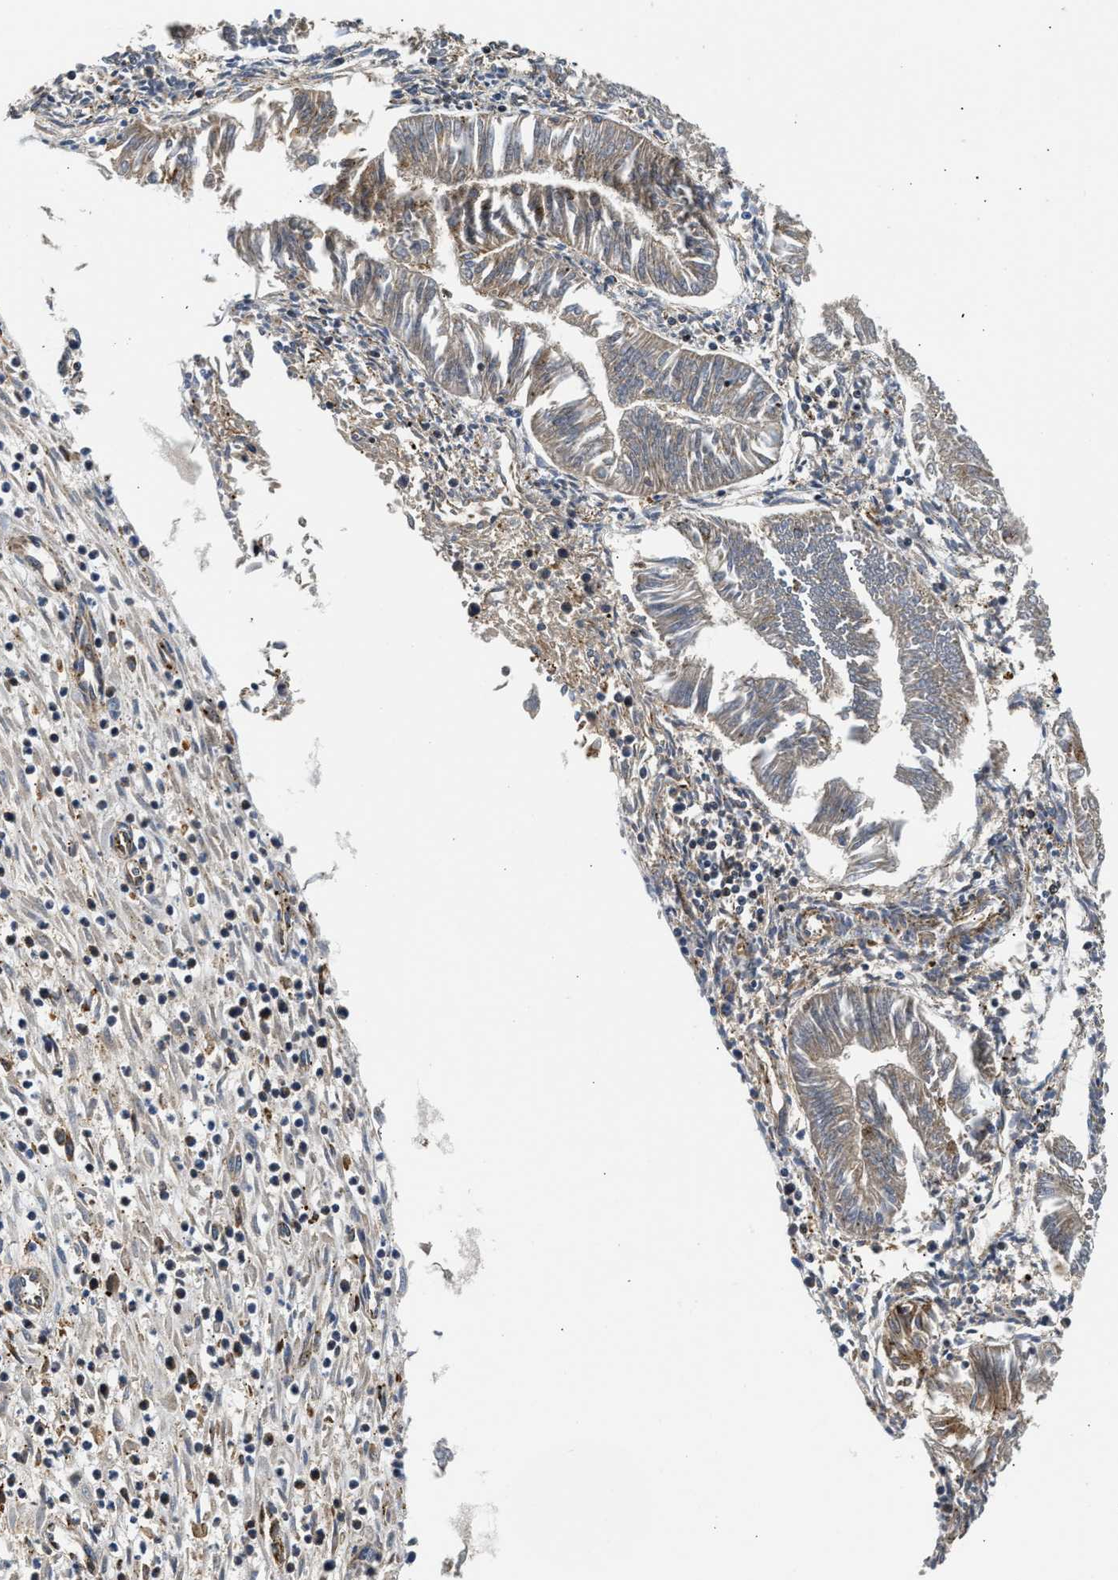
{"staining": {"intensity": "weak", "quantity": ">75%", "location": "cytoplasmic/membranous"}, "tissue": "endometrial cancer", "cell_type": "Tumor cells", "image_type": "cancer", "snomed": [{"axis": "morphology", "description": "Adenocarcinoma, NOS"}, {"axis": "topography", "description": "Endometrium"}], "caption": "Endometrial cancer (adenocarcinoma) stained with IHC exhibits weak cytoplasmic/membranous expression in about >75% of tumor cells. The staining was performed using DAB (3,3'-diaminobenzidine) to visualize the protein expression in brown, while the nuclei were stained in blue with hematoxylin (Magnification: 20x).", "gene": "AMZ1", "patient": {"sex": "female", "age": 53}}